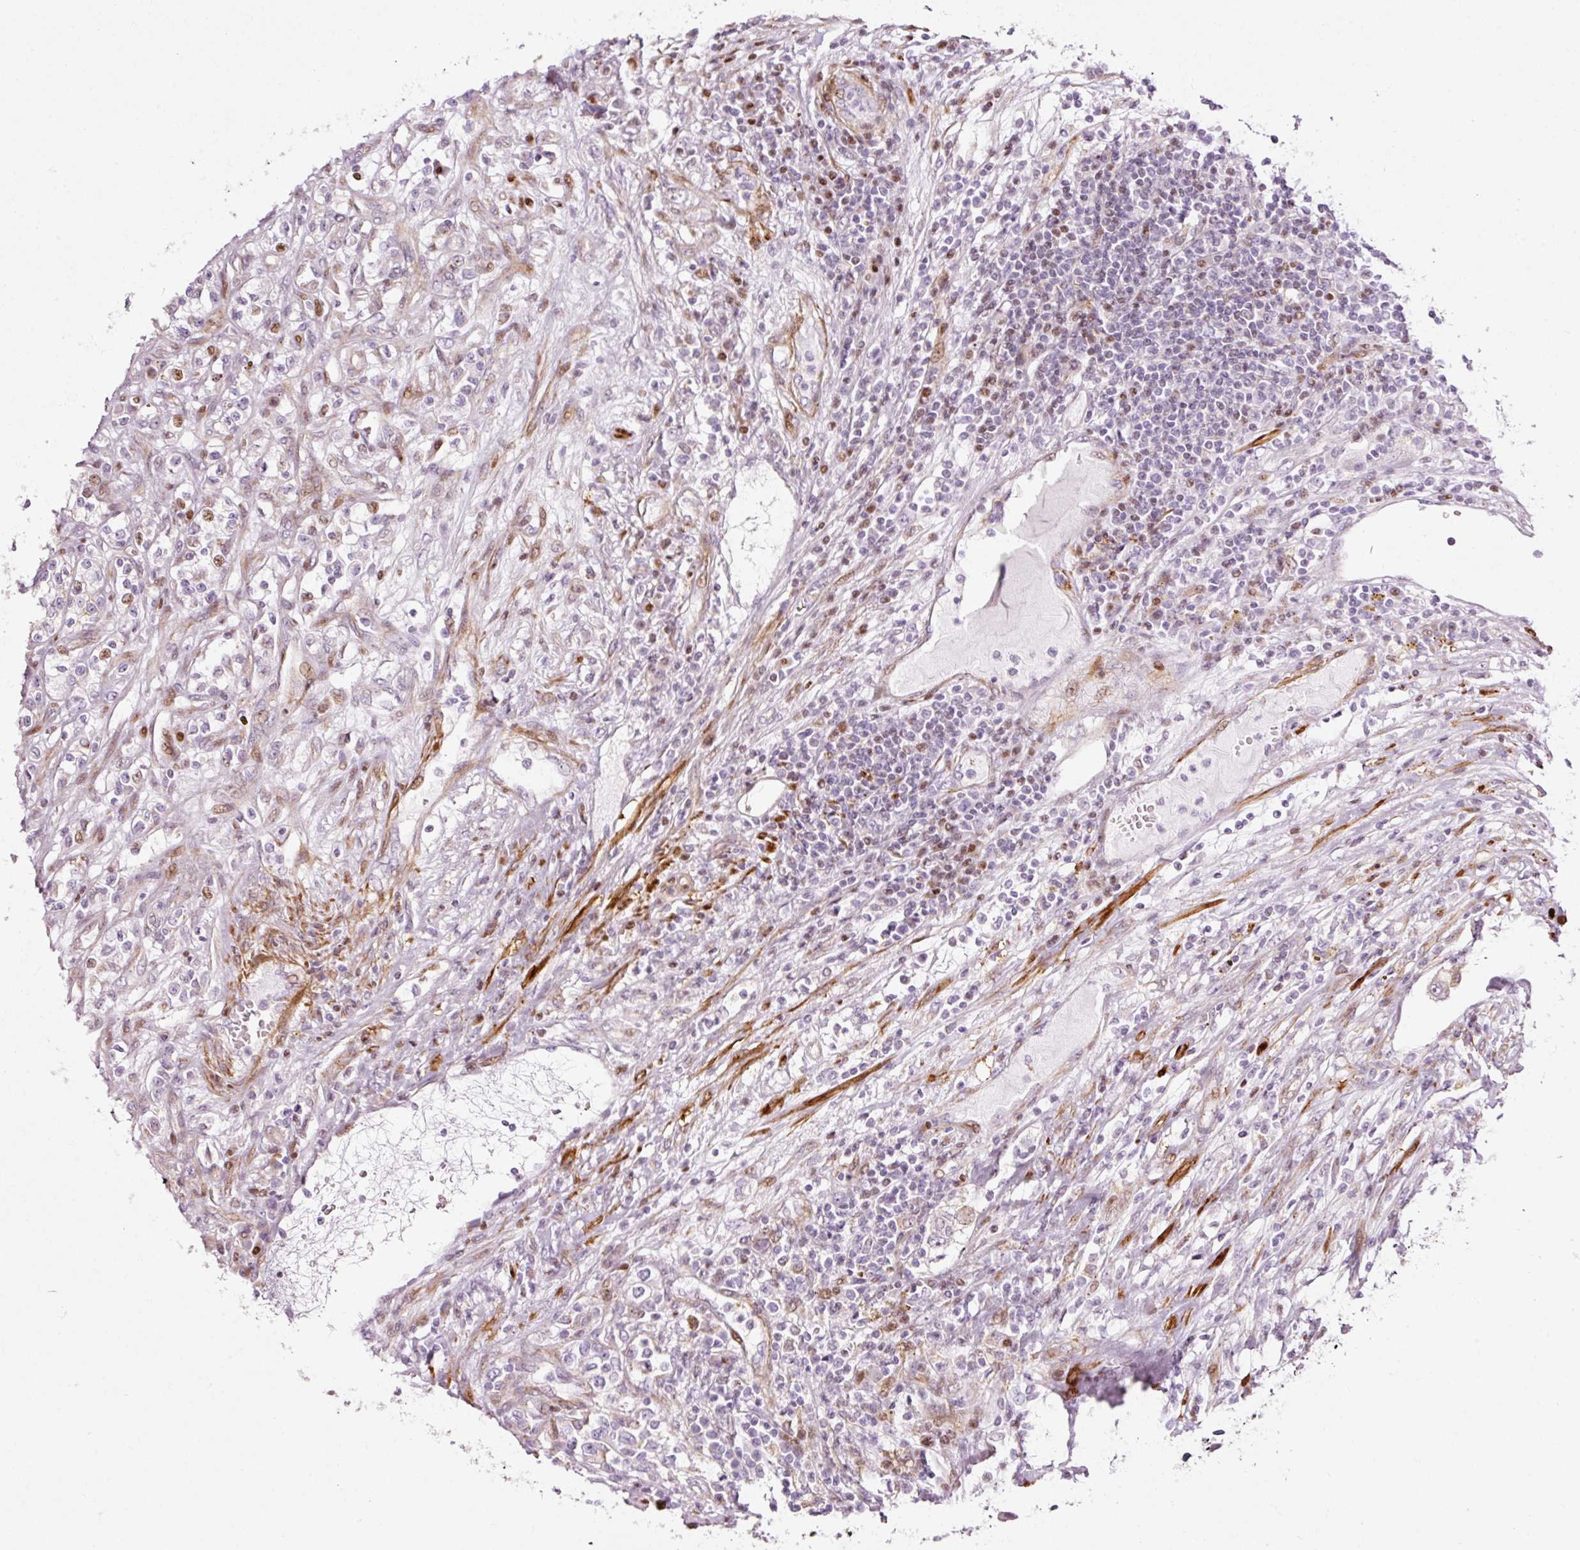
{"staining": {"intensity": "moderate", "quantity": "<25%", "location": "cytoplasmic/membranous,nuclear"}, "tissue": "renal cancer", "cell_type": "Tumor cells", "image_type": "cancer", "snomed": [{"axis": "morphology", "description": "Adenocarcinoma, NOS"}, {"axis": "topography", "description": "Kidney"}], "caption": "A brown stain labels moderate cytoplasmic/membranous and nuclear positivity of a protein in renal cancer tumor cells. (brown staining indicates protein expression, while blue staining denotes nuclei).", "gene": "ANKRD20A1", "patient": {"sex": "female", "age": 52}}